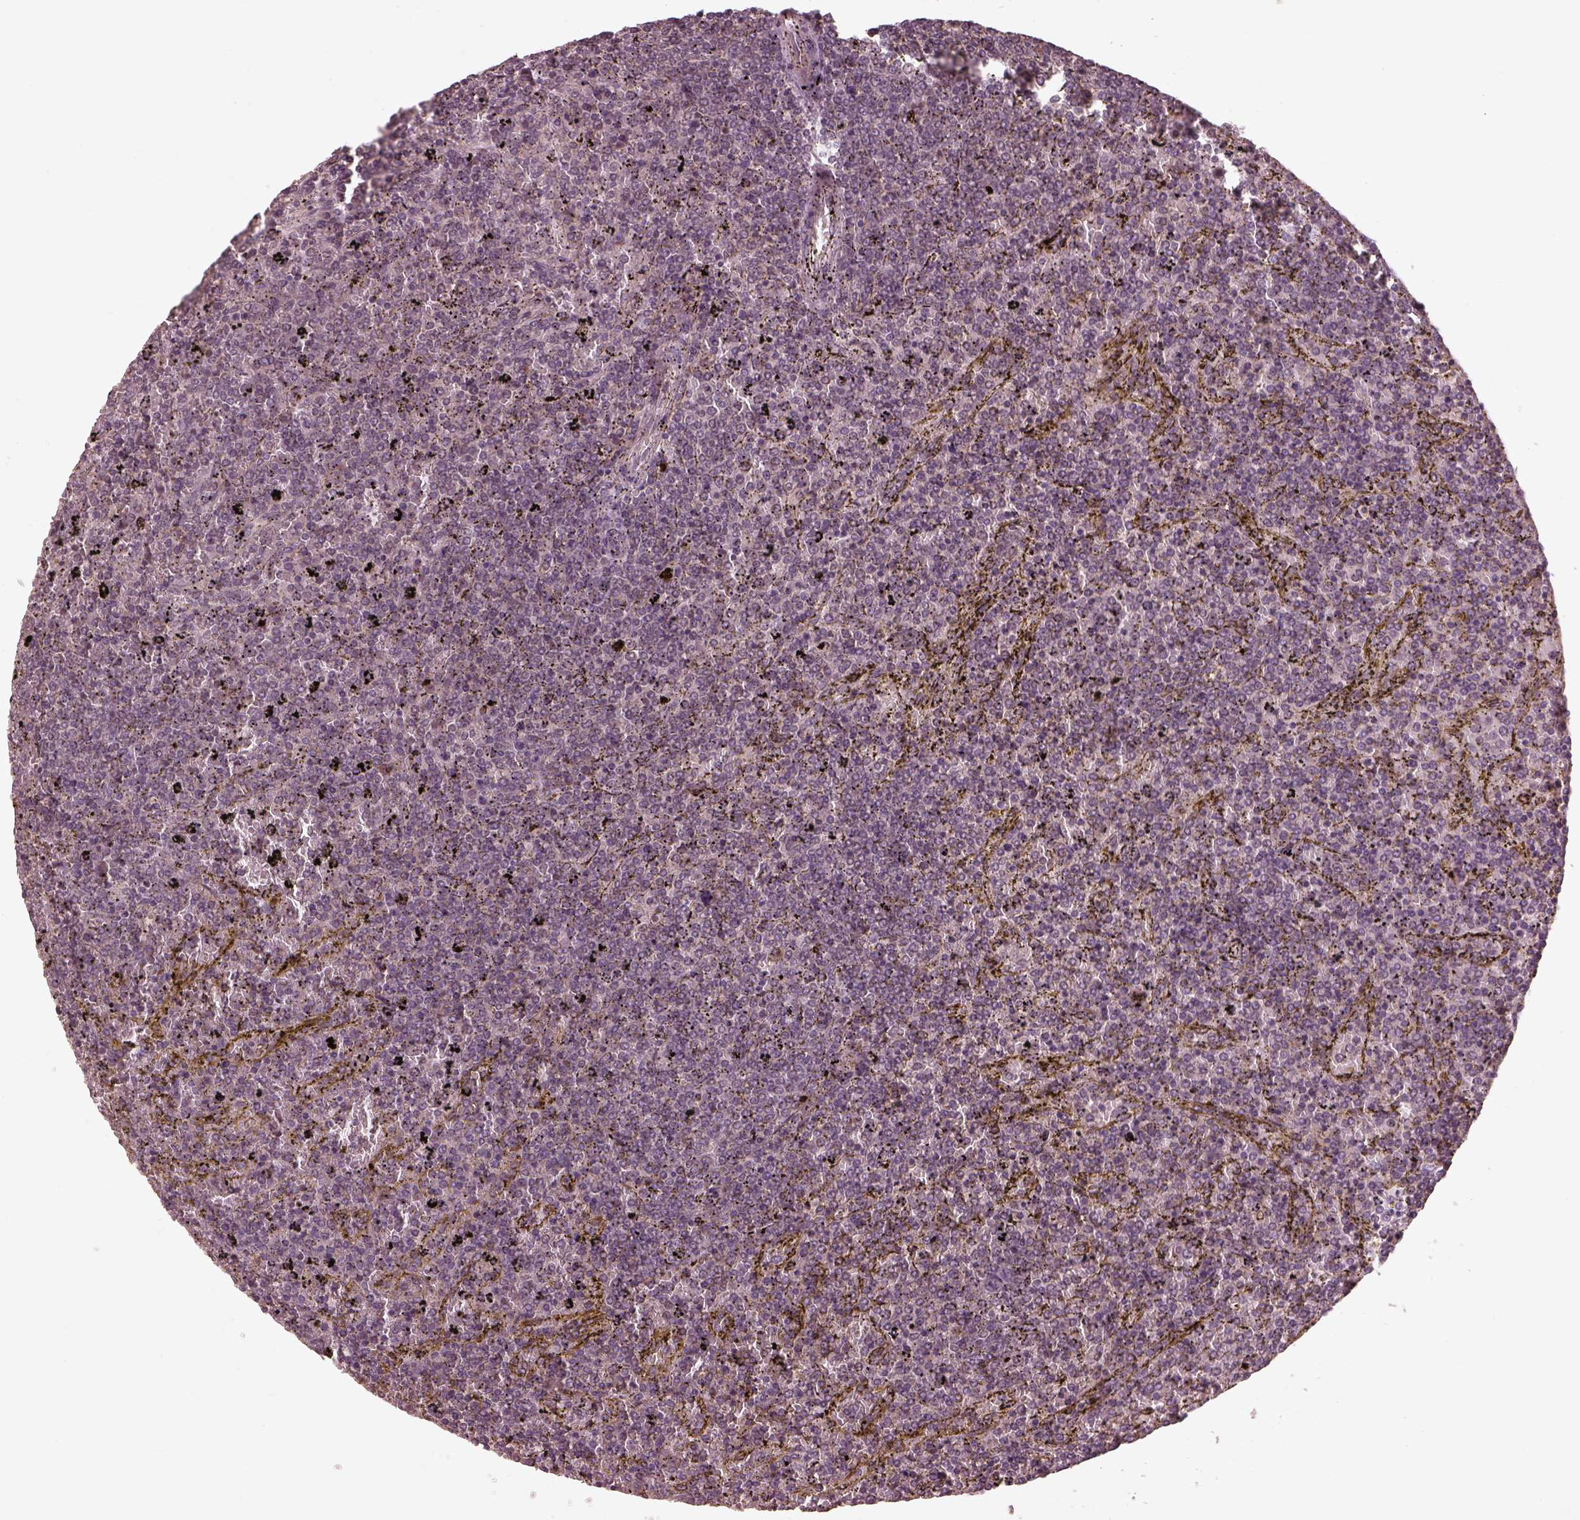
{"staining": {"intensity": "negative", "quantity": "none", "location": "none"}, "tissue": "lymphoma", "cell_type": "Tumor cells", "image_type": "cancer", "snomed": [{"axis": "morphology", "description": "Malignant lymphoma, non-Hodgkin's type, Low grade"}, {"axis": "topography", "description": "Spleen"}], "caption": "Immunohistochemistry (IHC) of low-grade malignant lymphoma, non-Hodgkin's type displays no expression in tumor cells. (Immunohistochemistry, brightfield microscopy, high magnification).", "gene": "SLC25A46", "patient": {"sex": "female", "age": 77}}